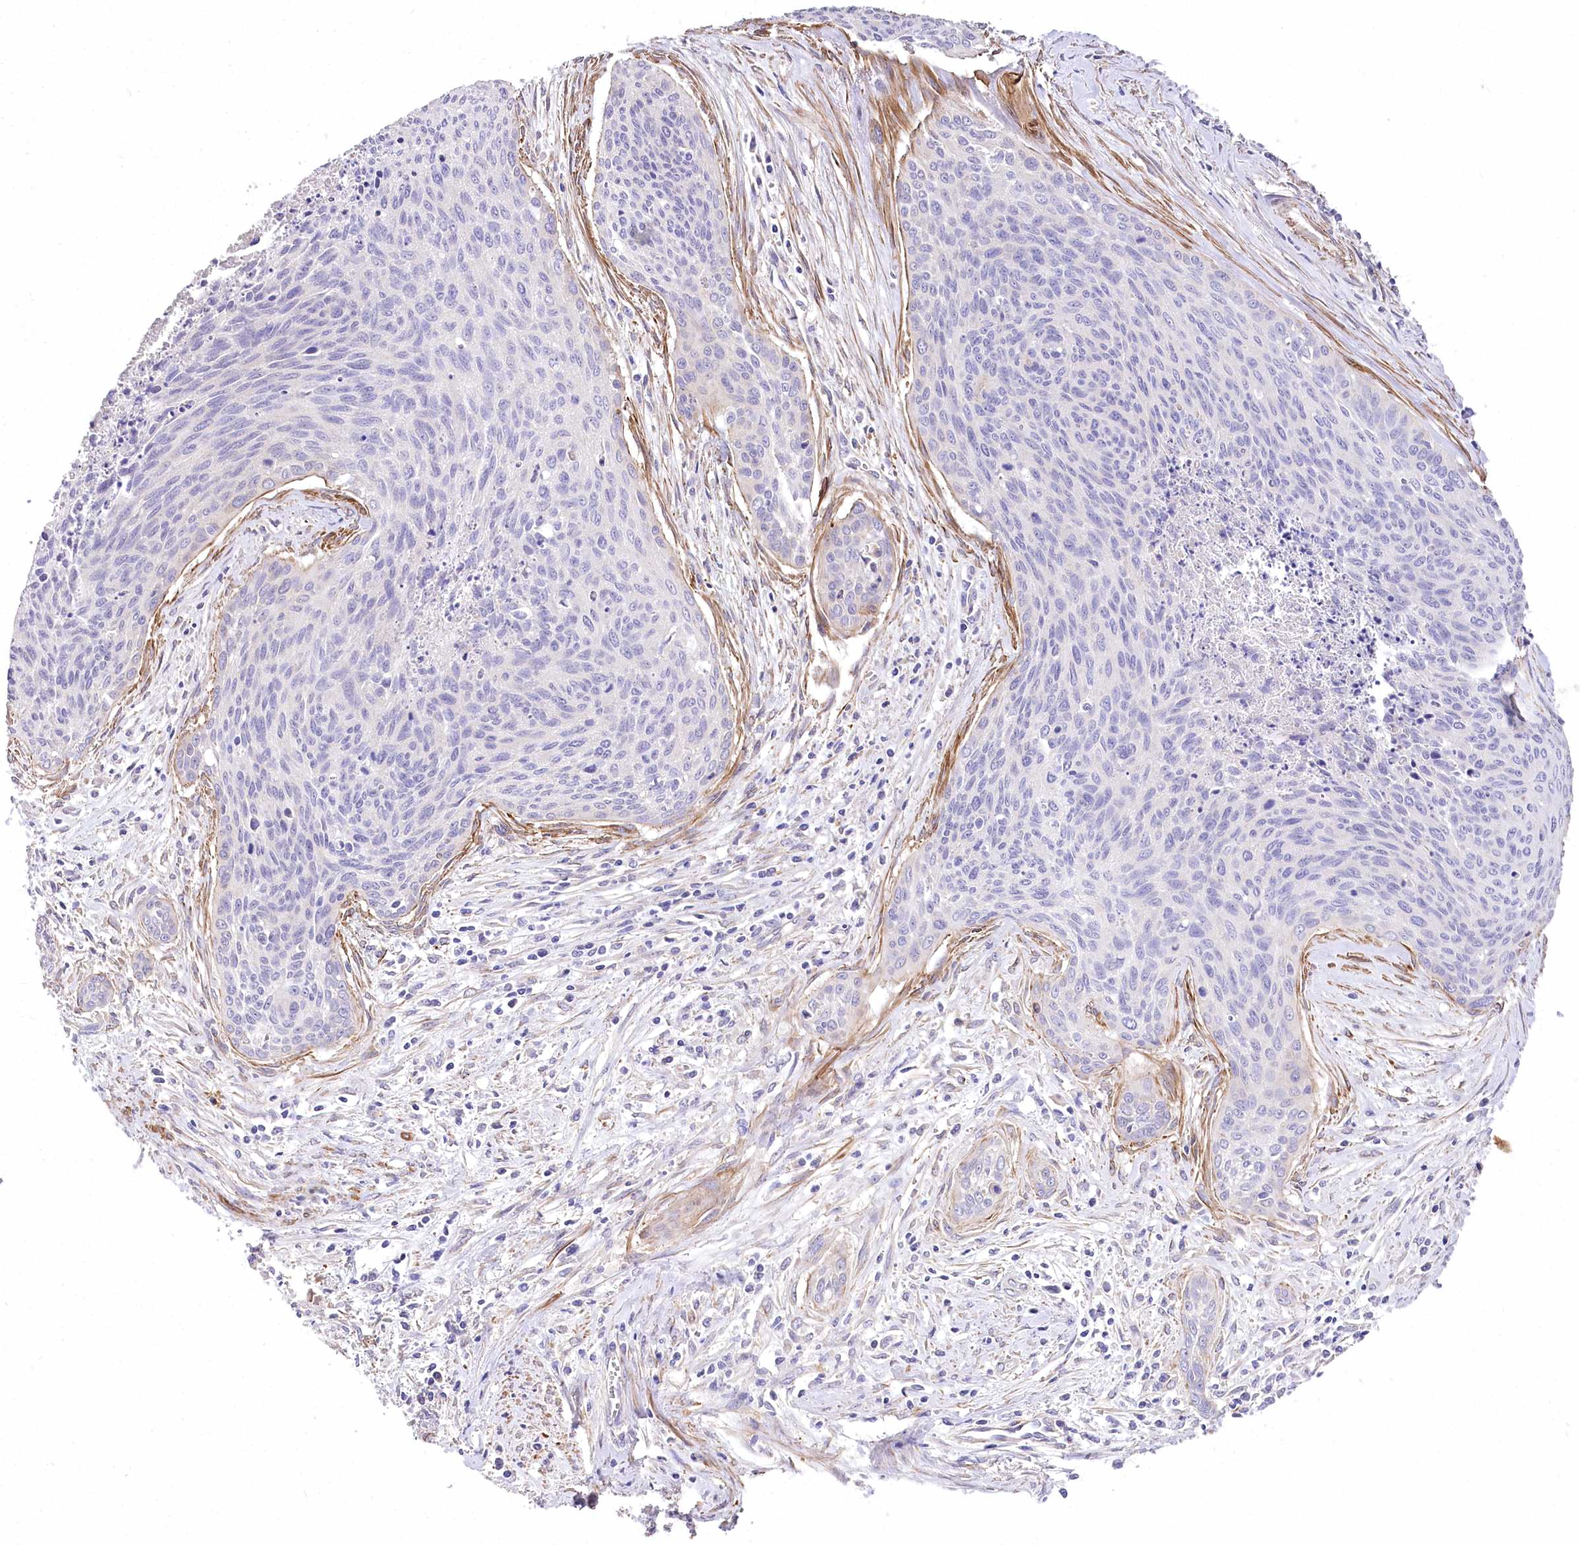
{"staining": {"intensity": "negative", "quantity": "none", "location": "none"}, "tissue": "cervical cancer", "cell_type": "Tumor cells", "image_type": "cancer", "snomed": [{"axis": "morphology", "description": "Squamous cell carcinoma, NOS"}, {"axis": "topography", "description": "Cervix"}], "caption": "An immunohistochemistry (IHC) micrograph of cervical squamous cell carcinoma is shown. There is no staining in tumor cells of cervical squamous cell carcinoma.", "gene": "RDH16", "patient": {"sex": "female", "age": 55}}